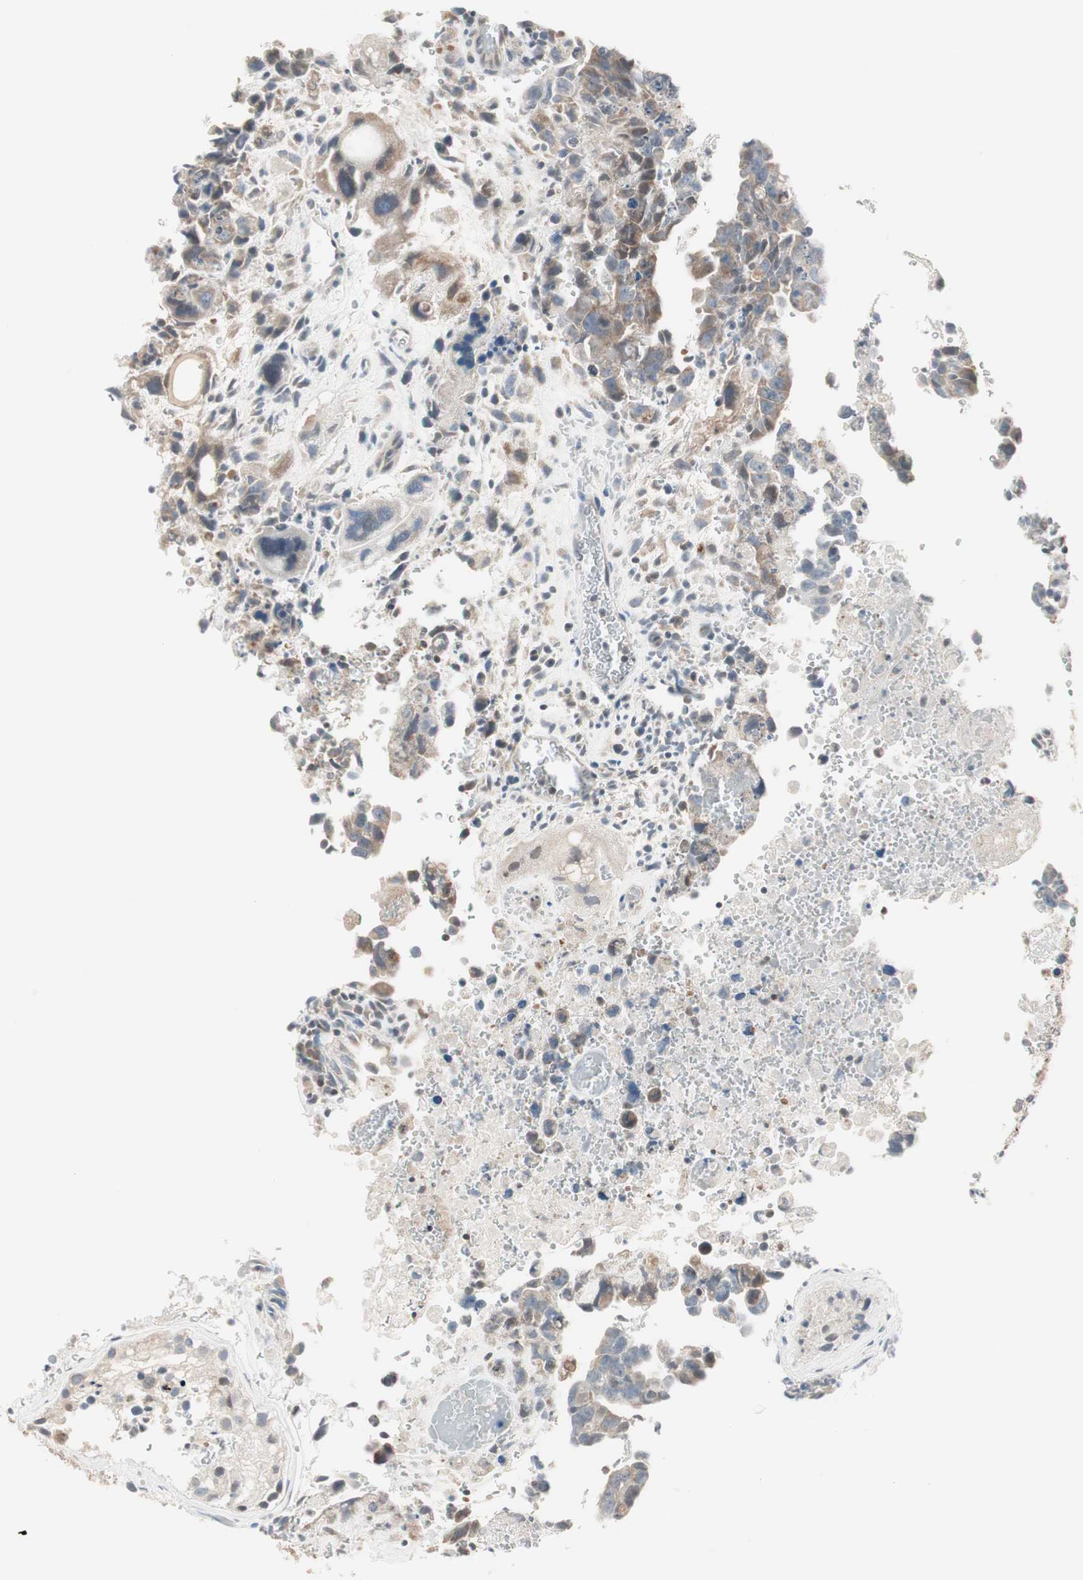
{"staining": {"intensity": "moderate", "quantity": ">75%", "location": "cytoplasmic/membranous"}, "tissue": "testis cancer", "cell_type": "Tumor cells", "image_type": "cancer", "snomed": [{"axis": "morphology", "description": "Carcinoma, Embryonal, NOS"}, {"axis": "topography", "description": "Testis"}], "caption": "Protein analysis of testis embryonal carcinoma tissue exhibits moderate cytoplasmic/membranous staining in approximately >75% of tumor cells. The staining was performed using DAB (3,3'-diaminobenzidine) to visualize the protein expression in brown, while the nuclei were stained in blue with hematoxylin (Magnification: 20x).", "gene": "PDZK1", "patient": {"sex": "male", "age": 28}}